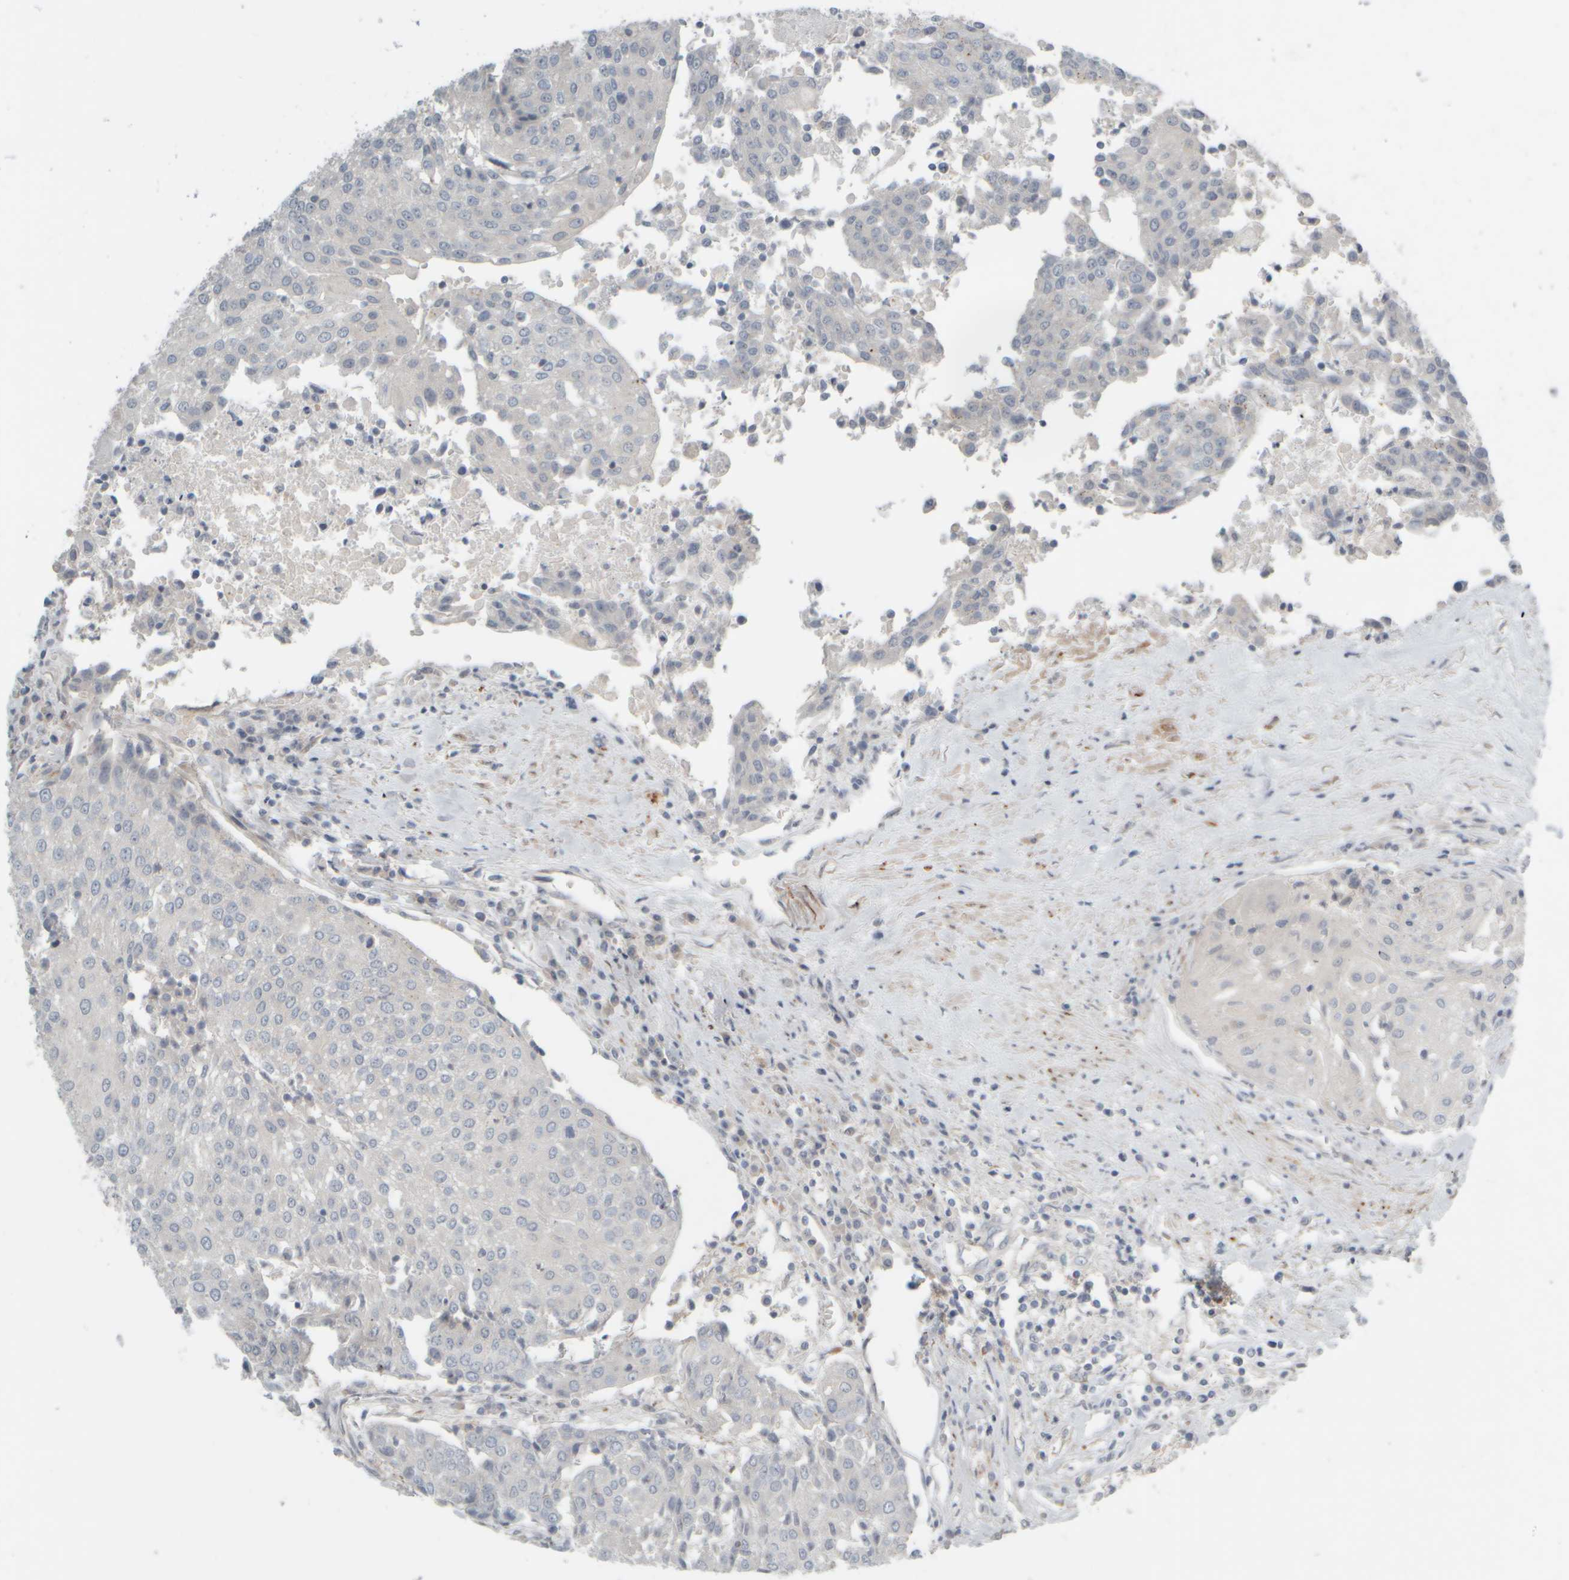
{"staining": {"intensity": "negative", "quantity": "none", "location": "none"}, "tissue": "urothelial cancer", "cell_type": "Tumor cells", "image_type": "cancer", "snomed": [{"axis": "morphology", "description": "Urothelial carcinoma, High grade"}, {"axis": "topography", "description": "Urinary bladder"}], "caption": "DAB (3,3'-diaminobenzidine) immunohistochemical staining of urothelial cancer demonstrates no significant positivity in tumor cells. (DAB (3,3'-diaminobenzidine) immunohistochemistry with hematoxylin counter stain).", "gene": "HGS", "patient": {"sex": "female", "age": 85}}